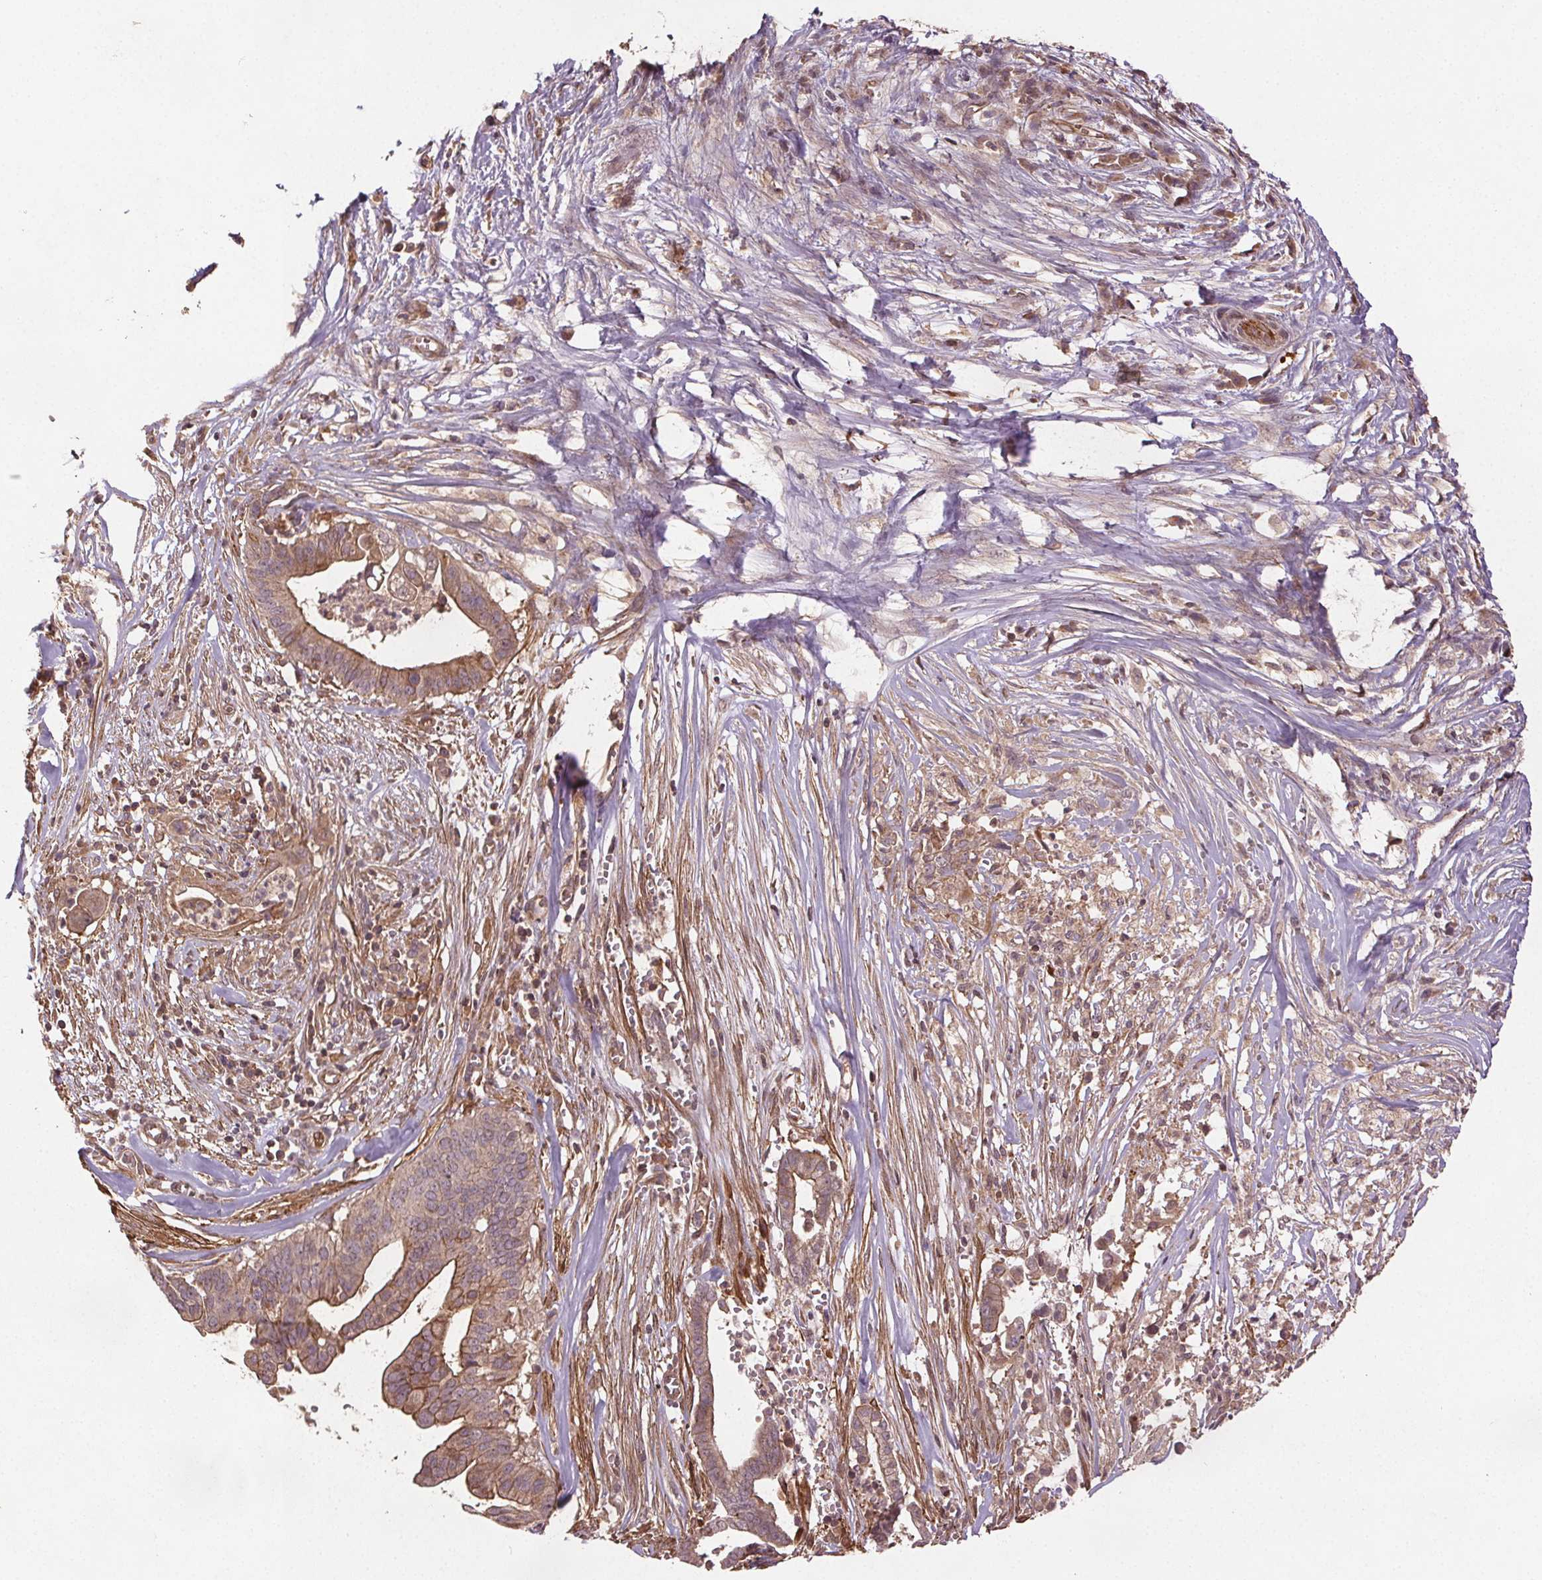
{"staining": {"intensity": "moderate", "quantity": ">75%", "location": "cytoplasmic/membranous"}, "tissue": "pancreatic cancer", "cell_type": "Tumor cells", "image_type": "cancer", "snomed": [{"axis": "morphology", "description": "Adenocarcinoma, NOS"}, {"axis": "topography", "description": "Pancreas"}], "caption": "The immunohistochemical stain labels moderate cytoplasmic/membranous expression in tumor cells of pancreatic cancer (adenocarcinoma) tissue.", "gene": "SEC14L2", "patient": {"sex": "male", "age": 61}}